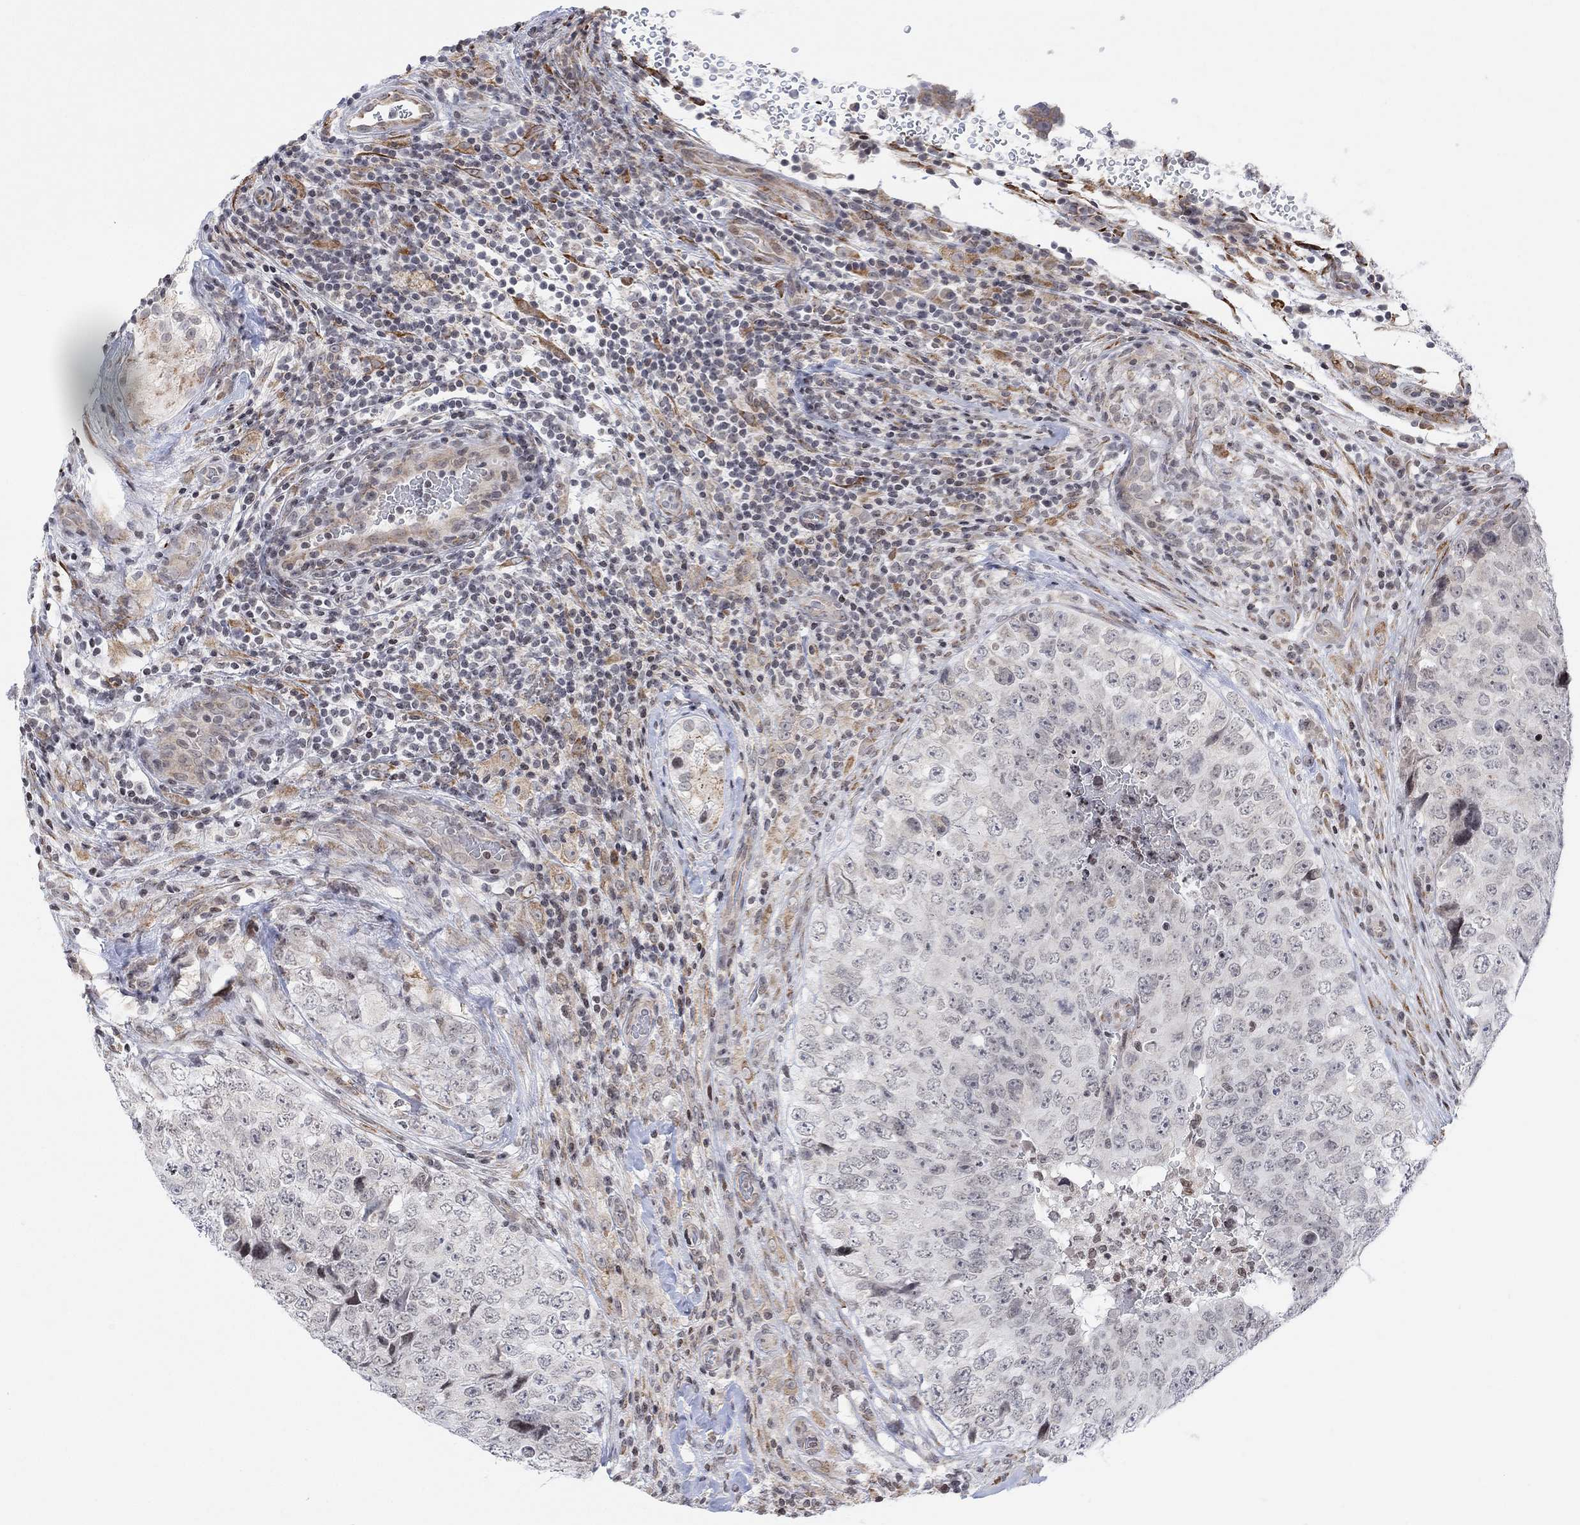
{"staining": {"intensity": "negative", "quantity": "none", "location": "none"}, "tissue": "testis cancer", "cell_type": "Tumor cells", "image_type": "cancer", "snomed": [{"axis": "morphology", "description": "Seminoma, NOS"}, {"axis": "topography", "description": "Testis"}], "caption": "A high-resolution image shows immunohistochemistry (IHC) staining of testis cancer (seminoma), which reveals no significant positivity in tumor cells.", "gene": "ABHD14A", "patient": {"sex": "male", "age": 34}}